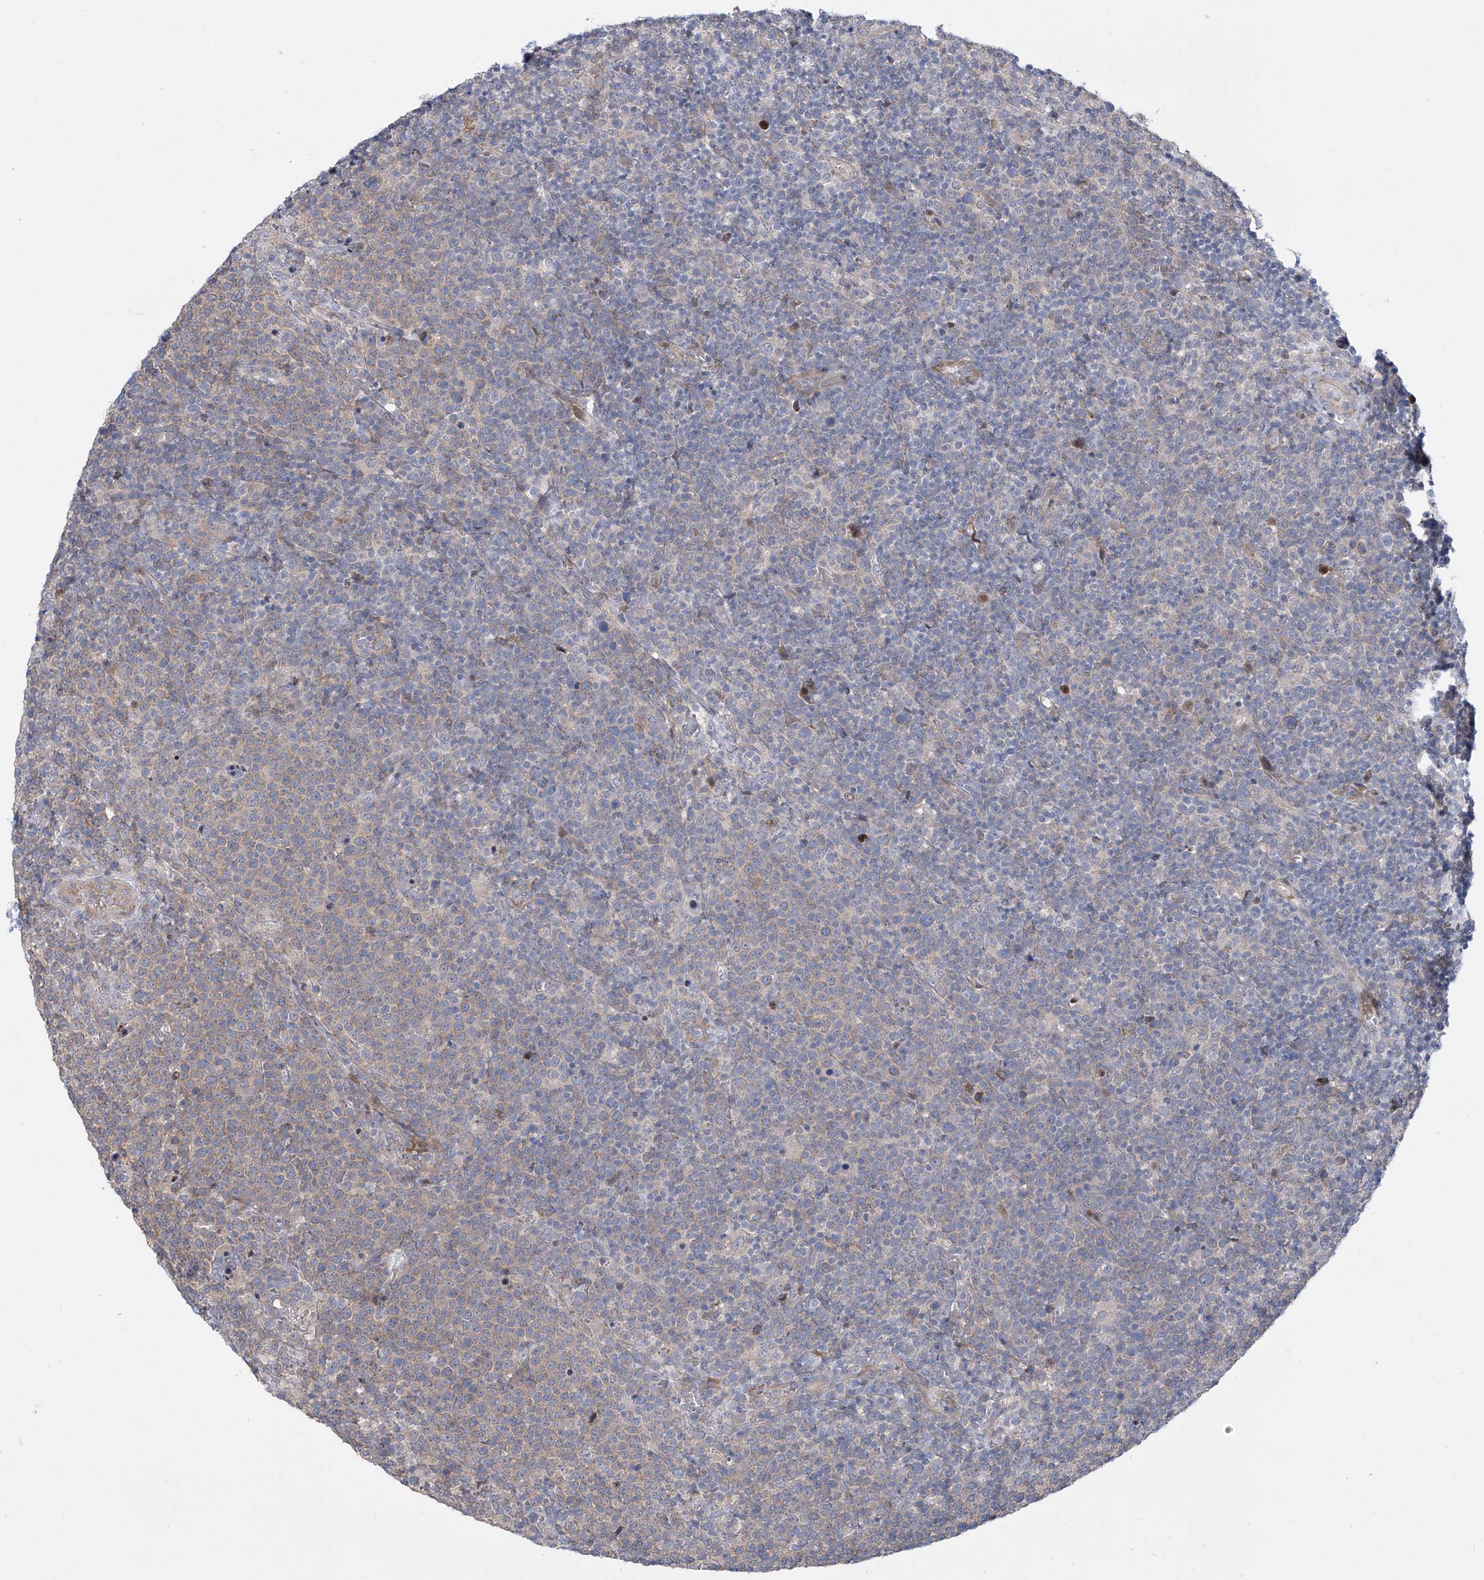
{"staining": {"intensity": "weak", "quantity": "<25%", "location": "cytoplasmic/membranous"}, "tissue": "lymphoma", "cell_type": "Tumor cells", "image_type": "cancer", "snomed": [{"axis": "morphology", "description": "Malignant lymphoma, non-Hodgkin's type, High grade"}, {"axis": "topography", "description": "Lymph node"}], "caption": "Tumor cells show no significant protein staining in malignant lymphoma, non-Hodgkin's type (high-grade). (DAB (3,3'-diaminobenzidine) immunohistochemistry visualized using brightfield microscopy, high magnification).", "gene": "LRRC1", "patient": {"sex": "male", "age": 61}}